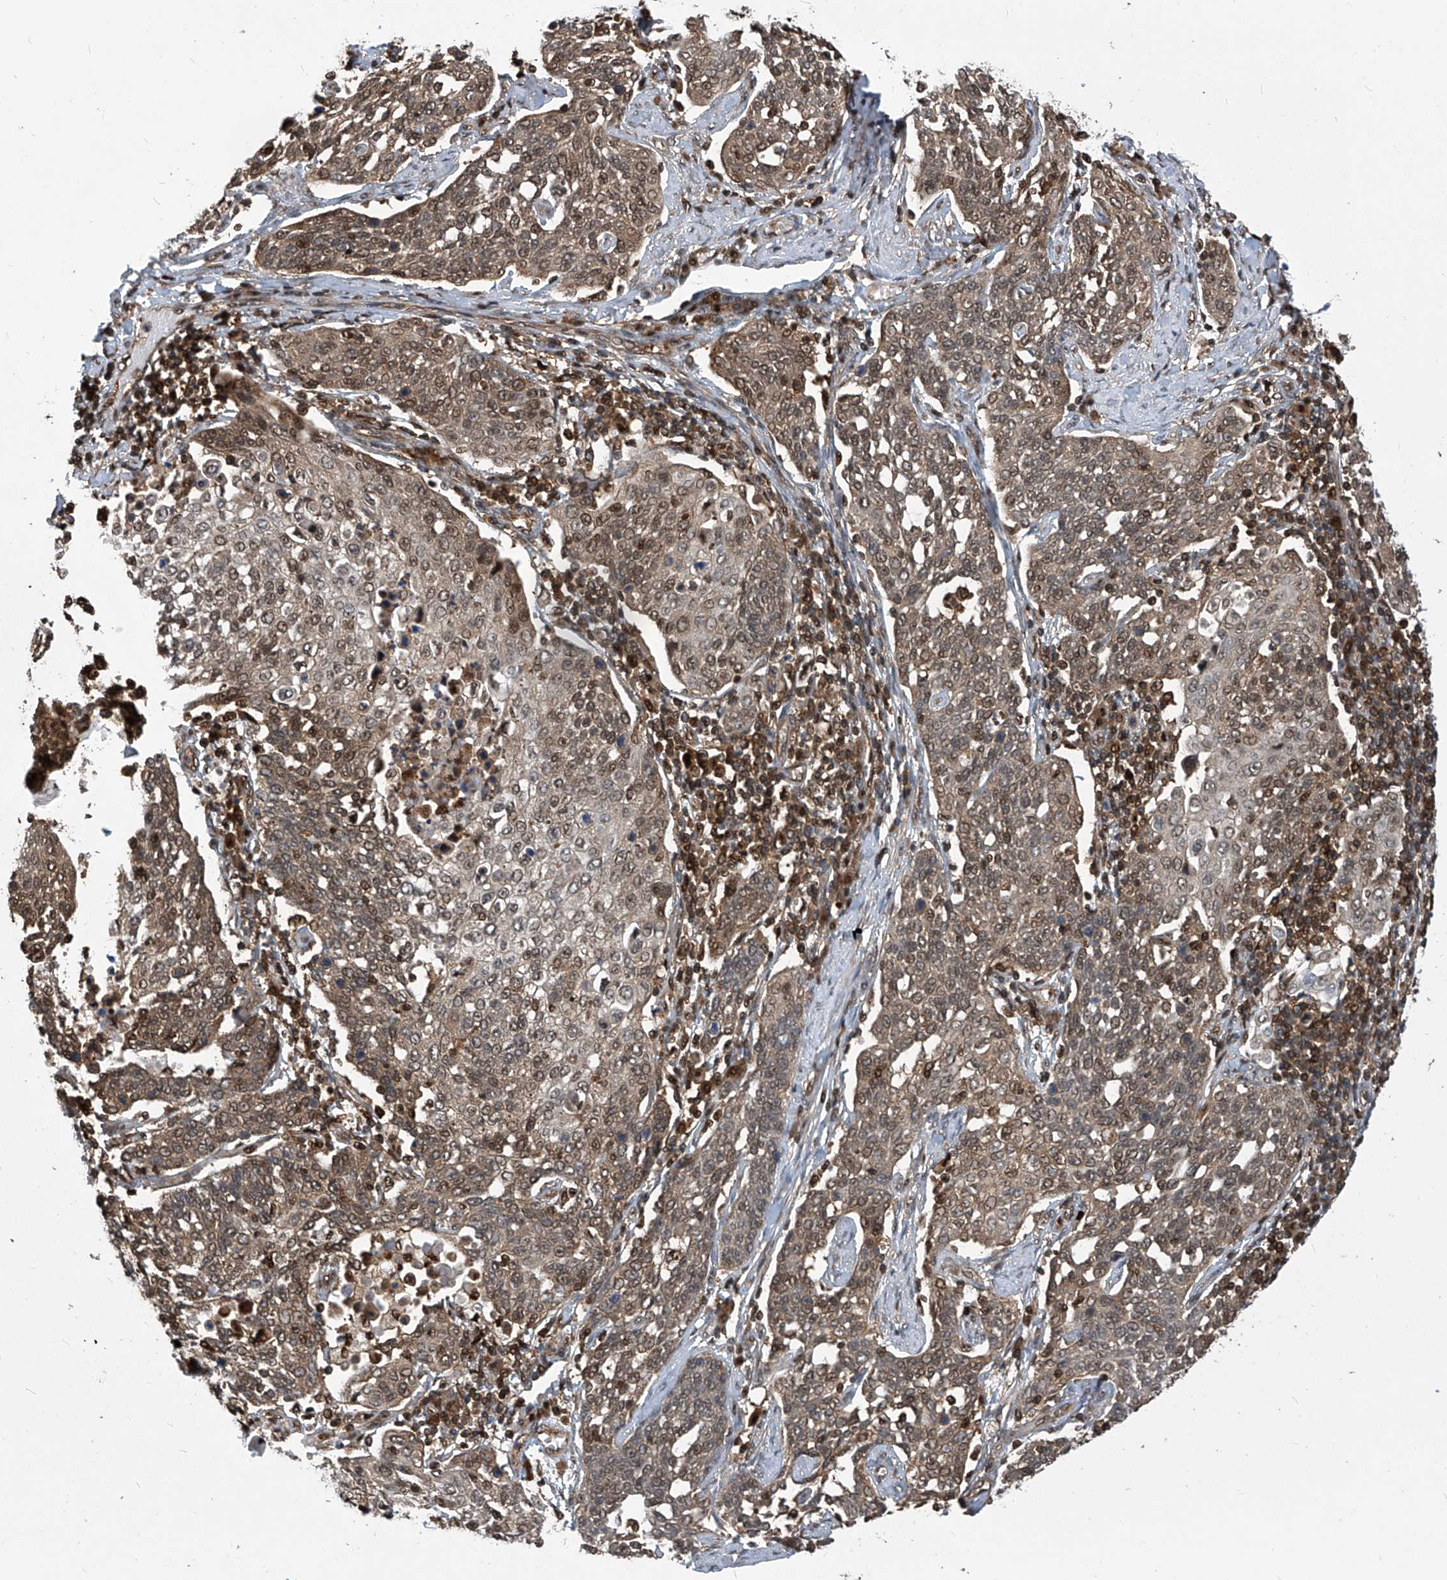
{"staining": {"intensity": "moderate", "quantity": "25%-75%", "location": "cytoplasmic/membranous,nuclear"}, "tissue": "cervical cancer", "cell_type": "Tumor cells", "image_type": "cancer", "snomed": [{"axis": "morphology", "description": "Squamous cell carcinoma, NOS"}, {"axis": "topography", "description": "Cervix"}], "caption": "This is a histology image of IHC staining of cervical squamous cell carcinoma, which shows moderate expression in the cytoplasmic/membranous and nuclear of tumor cells.", "gene": "PSMB1", "patient": {"sex": "female", "age": 34}}